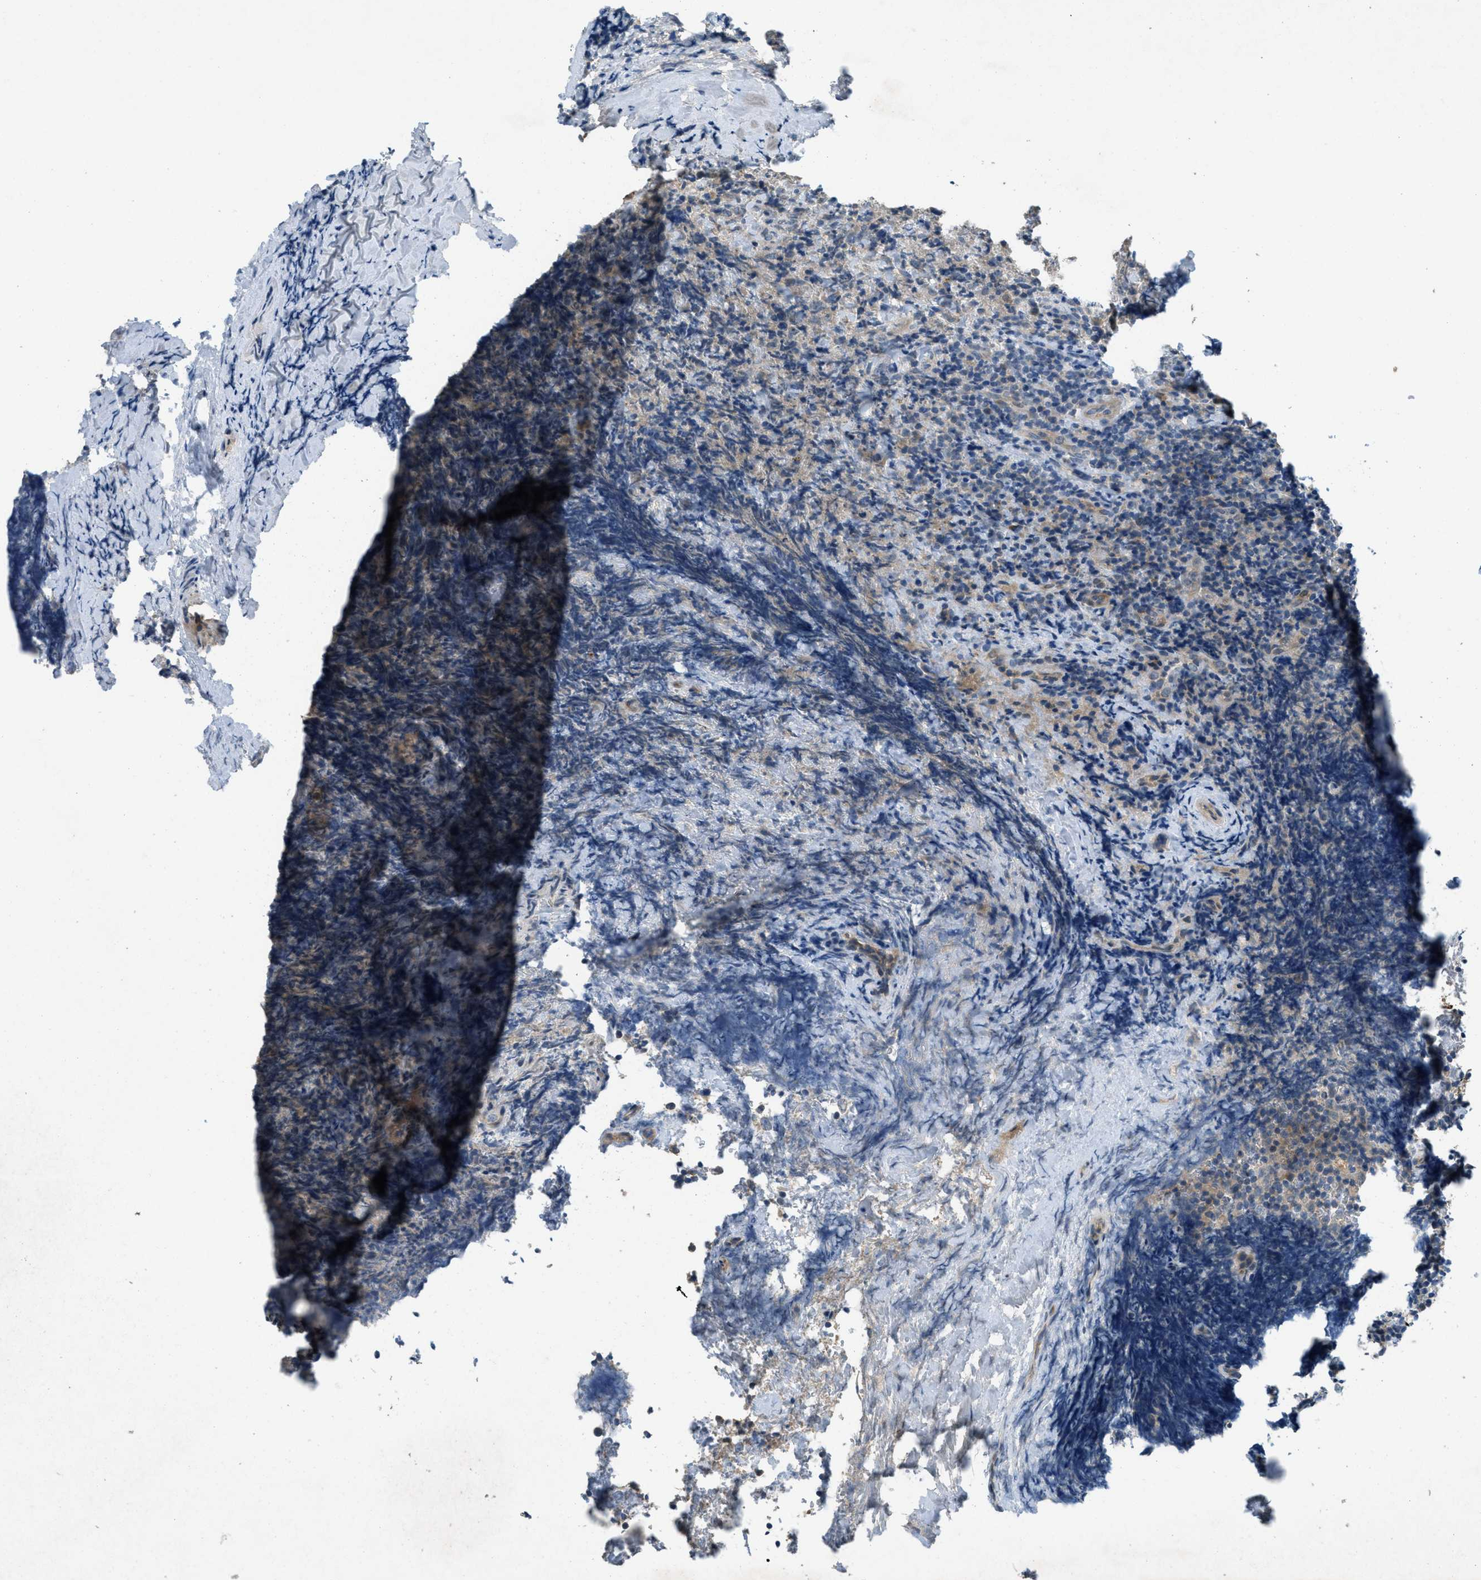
{"staining": {"intensity": "negative", "quantity": "none", "location": "none"}, "tissue": "lymphoma", "cell_type": "Tumor cells", "image_type": "cancer", "snomed": [{"axis": "morphology", "description": "Malignant lymphoma, non-Hodgkin's type, High grade"}, {"axis": "topography", "description": "Tonsil"}], "caption": "There is no significant expression in tumor cells of malignant lymphoma, non-Hodgkin's type (high-grade).", "gene": "ADCY6", "patient": {"sex": "female", "age": 36}}